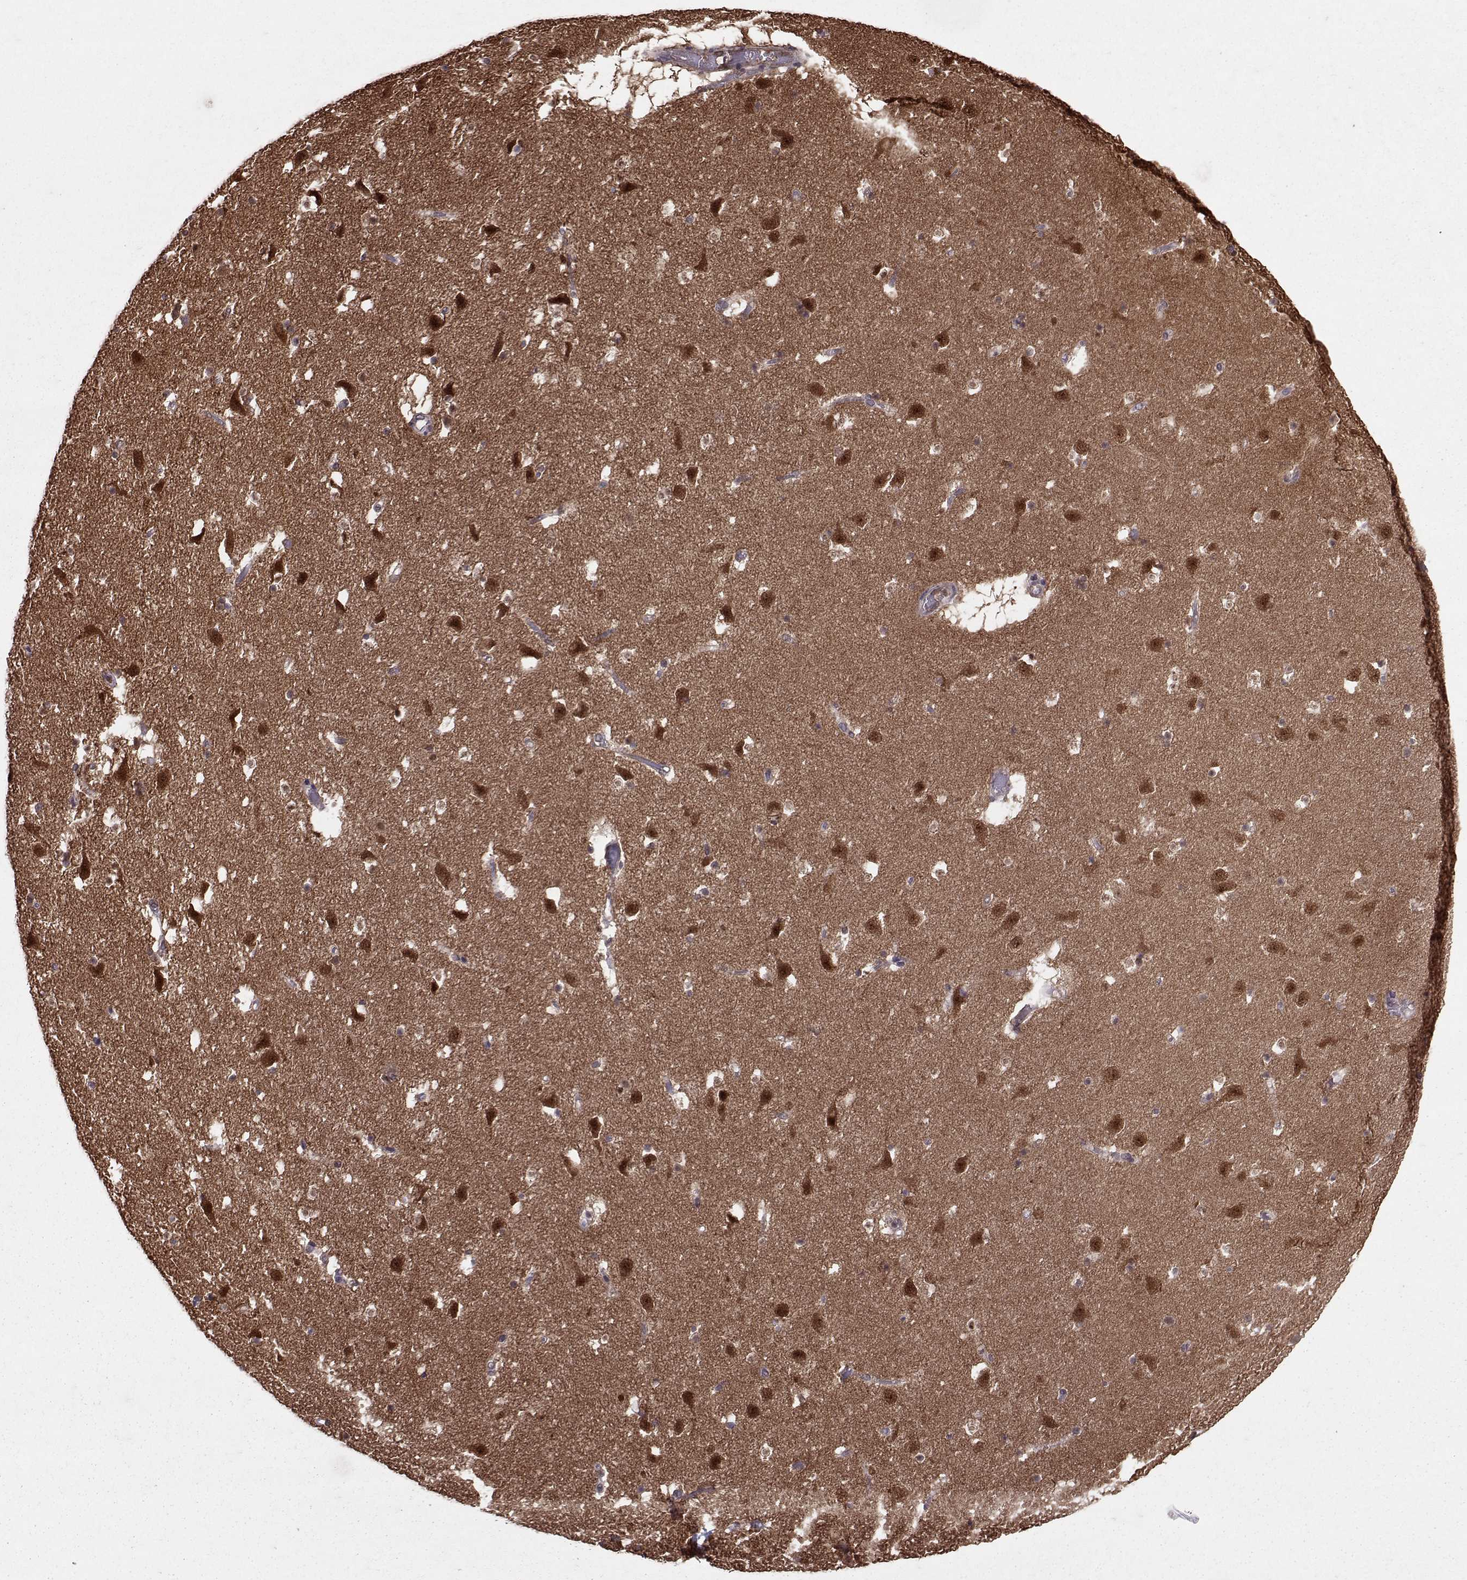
{"staining": {"intensity": "negative", "quantity": "none", "location": "none"}, "tissue": "caudate", "cell_type": "Glial cells", "image_type": "normal", "snomed": [{"axis": "morphology", "description": "Normal tissue, NOS"}, {"axis": "topography", "description": "Lateral ventricle wall"}], "caption": "High magnification brightfield microscopy of normal caudate stained with DAB (3,3'-diaminobenzidine) (brown) and counterstained with hematoxylin (blue): glial cells show no significant staining. (DAB (3,3'-diaminobenzidine) IHC, high magnification).", "gene": "PPP2R2A", "patient": {"sex": "female", "age": 42}}